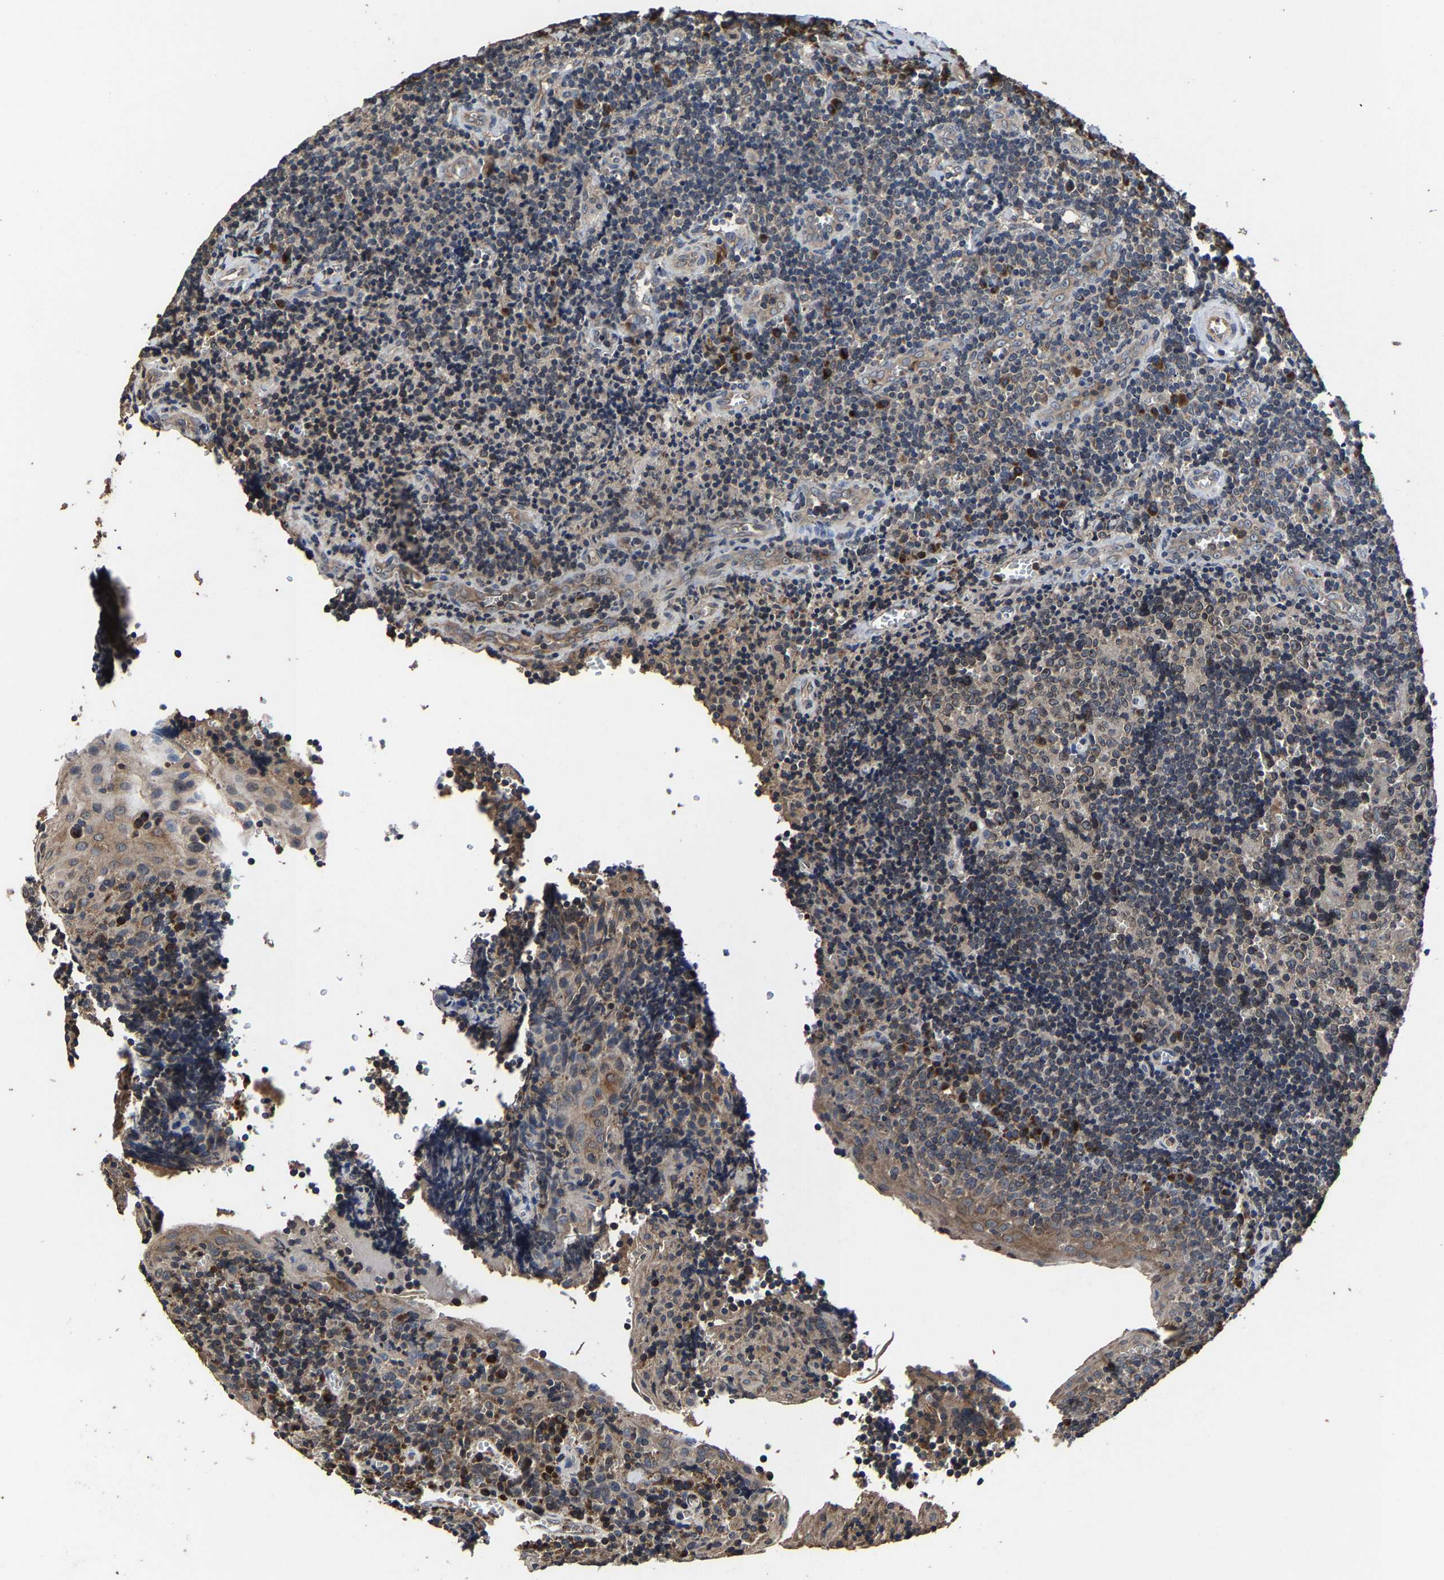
{"staining": {"intensity": "weak", "quantity": ">75%", "location": "cytoplasmic/membranous"}, "tissue": "tonsil", "cell_type": "Germinal center cells", "image_type": "normal", "snomed": [{"axis": "morphology", "description": "Normal tissue, NOS"}, {"axis": "morphology", "description": "Inflammation, NOS"}, {"axis": "topography", "description": "Tonsil"}], "caption": "Immunohistochemical staining of unremarkable tonsil shows weak cytoplasmic/membranous protein staining in about >75% of germinal center cells. The protein is stained brown, and the nuclei are stained in blue (DAB IHC with brightfield microscopy, high magnification).", "gene": "EBAG9", "patient": {"sex": "female", "age": 31}}